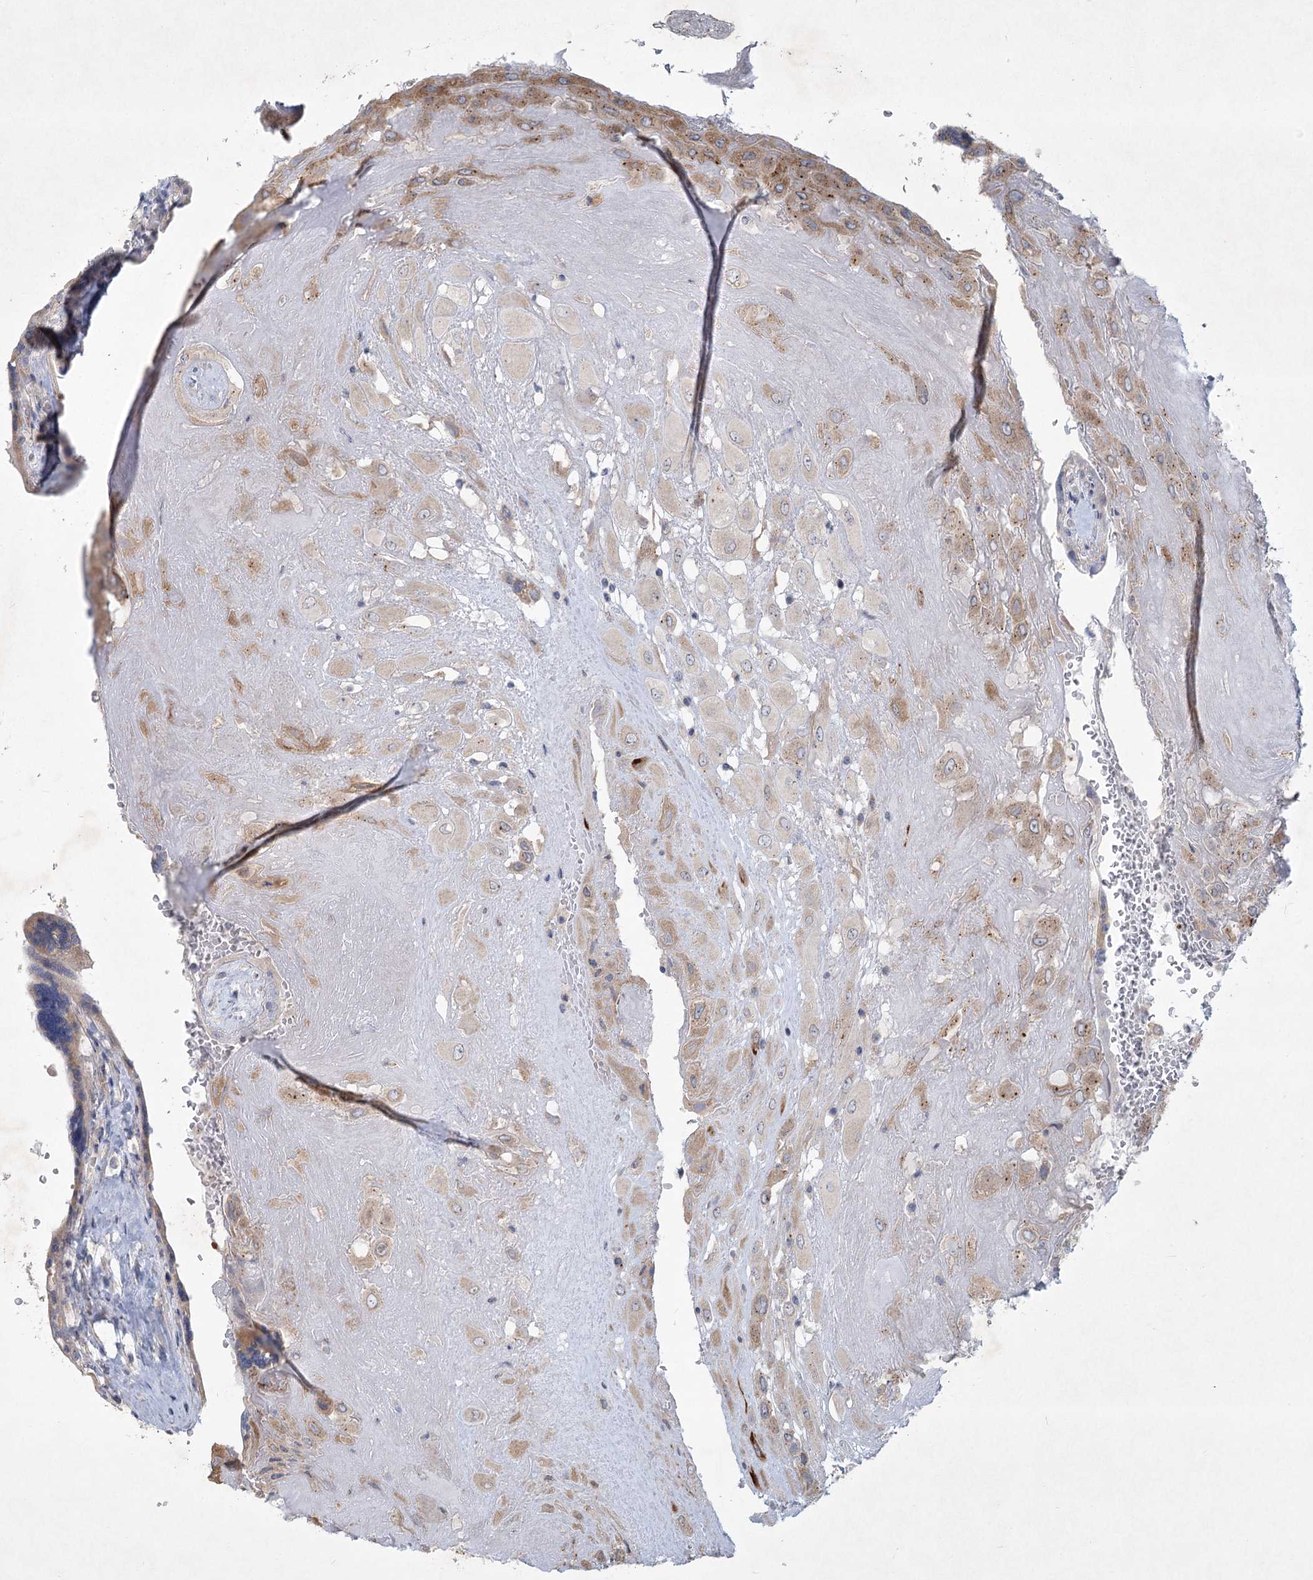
{"staining": {"intensity": "moderate", "quantity": "<25%", "location": "cytoplasmic/membranous"}, "tissue": "placenta", "cell_type": "Decidual cells", "image_type": "normal", "snomed": [{"axis": "morphology", "description": "Normal tissue, NOS"}, {"axis": "topography", "description": "Placenta"}], "caption": "Immunohistochemistry (IHC) staining of benign placenta, which demonstrates low levels of moderate cytoplasmic/membranous staining in about <25% of decidual cells indicating moderate cytoplasmic/membranous protein expression. The staining was performed using DAB (3,3'-diaminobenzidine) (brown) for protein detection and nuclei were counterstained in hematoxylin (blue).", "gene": "PLA2G12A", "patient": {"sex": "female", "age": 37}}